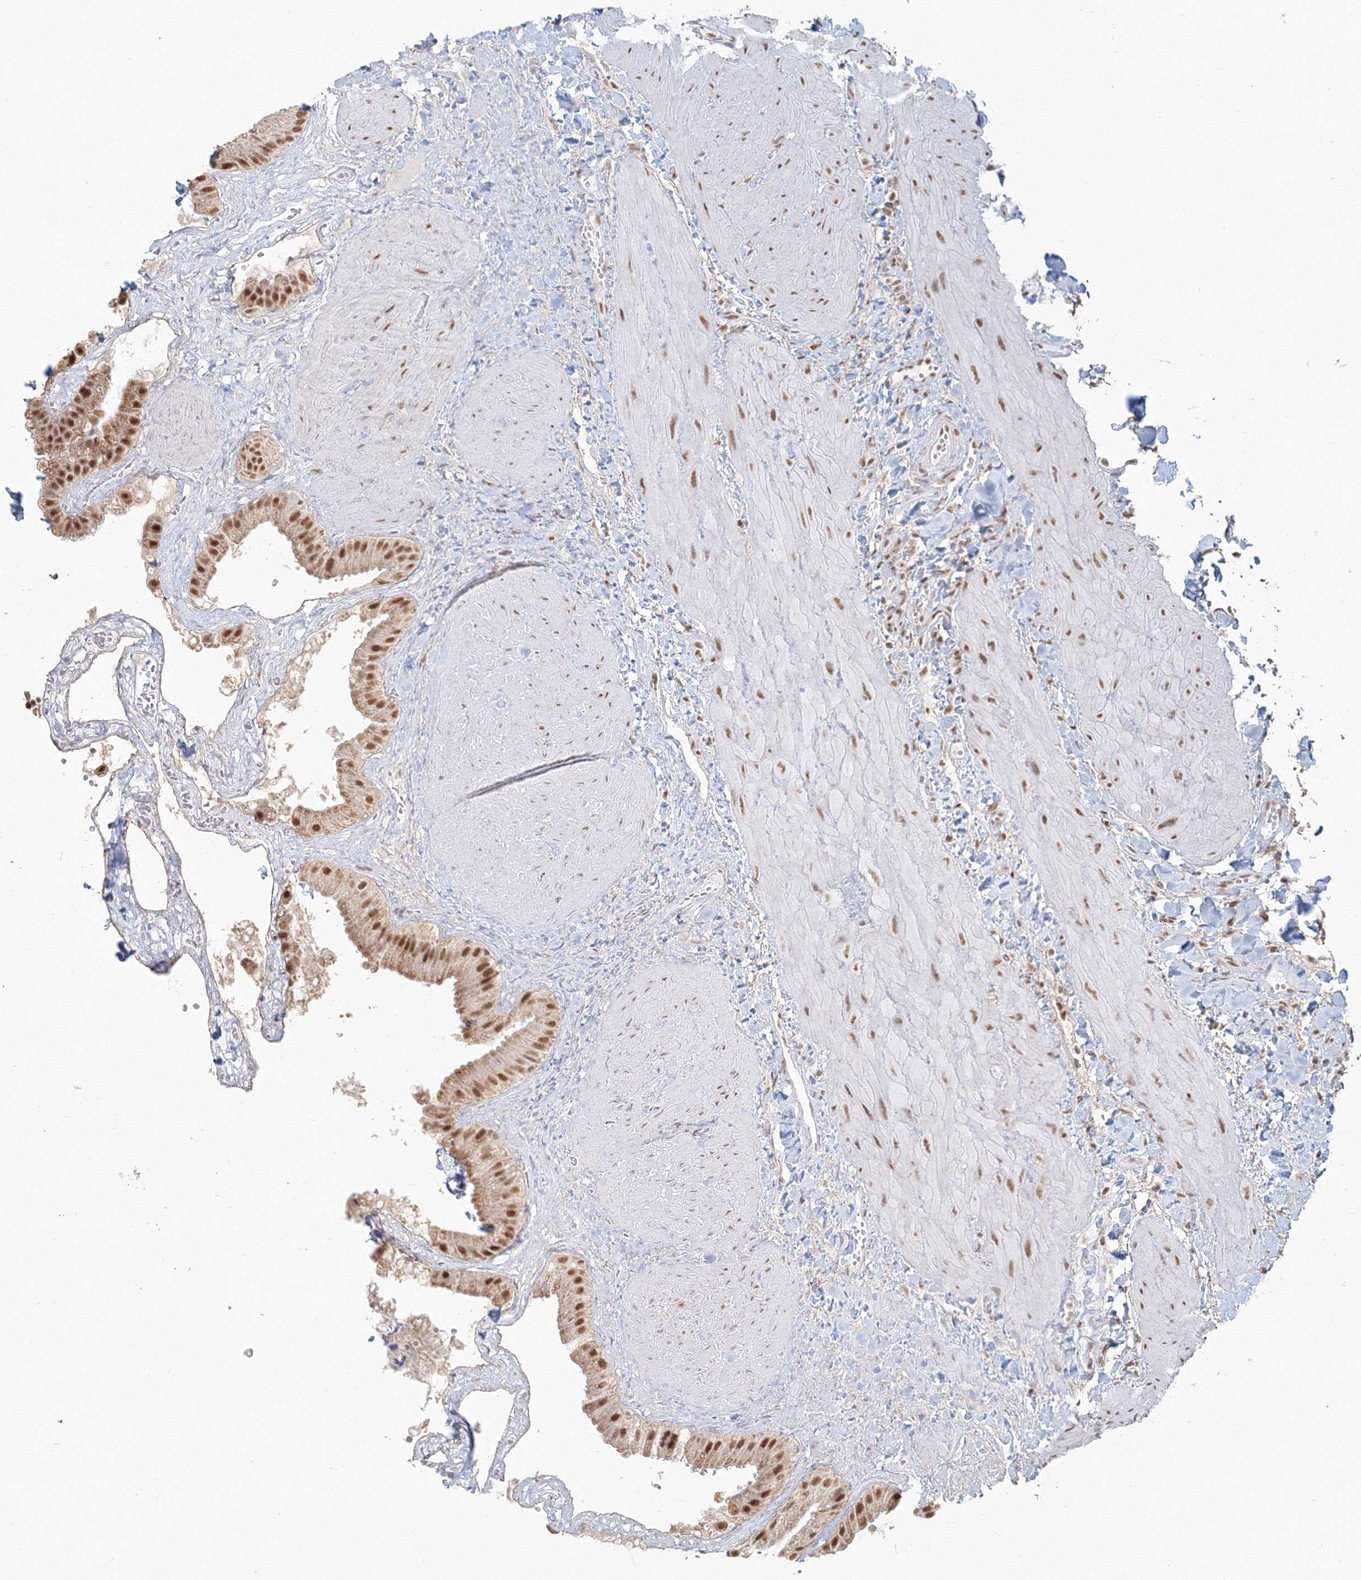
{"staining": {"intensity": "moderate", "quantity": ">75%", "location": "cytoplasmic/membranous,nuclear"}, "tissue": "gallbladder", "cell_type": "Glandular cells", "image_type": "normal", "snomed": [{"axis": "morphology", "description": "Normal tissue, NOS"}, {"axis": "topography", "description": "Gallbladder"}], "caption": "Immunohistochemistry (IHC) of unremarkable gallbladder reveals medium levels of moderate cytoplasmic/membranous,nuclear staining in approximately >75% of glandular cells.", "gene": "PPP4R2", "patient": {"sex": "male", "age": 55}}